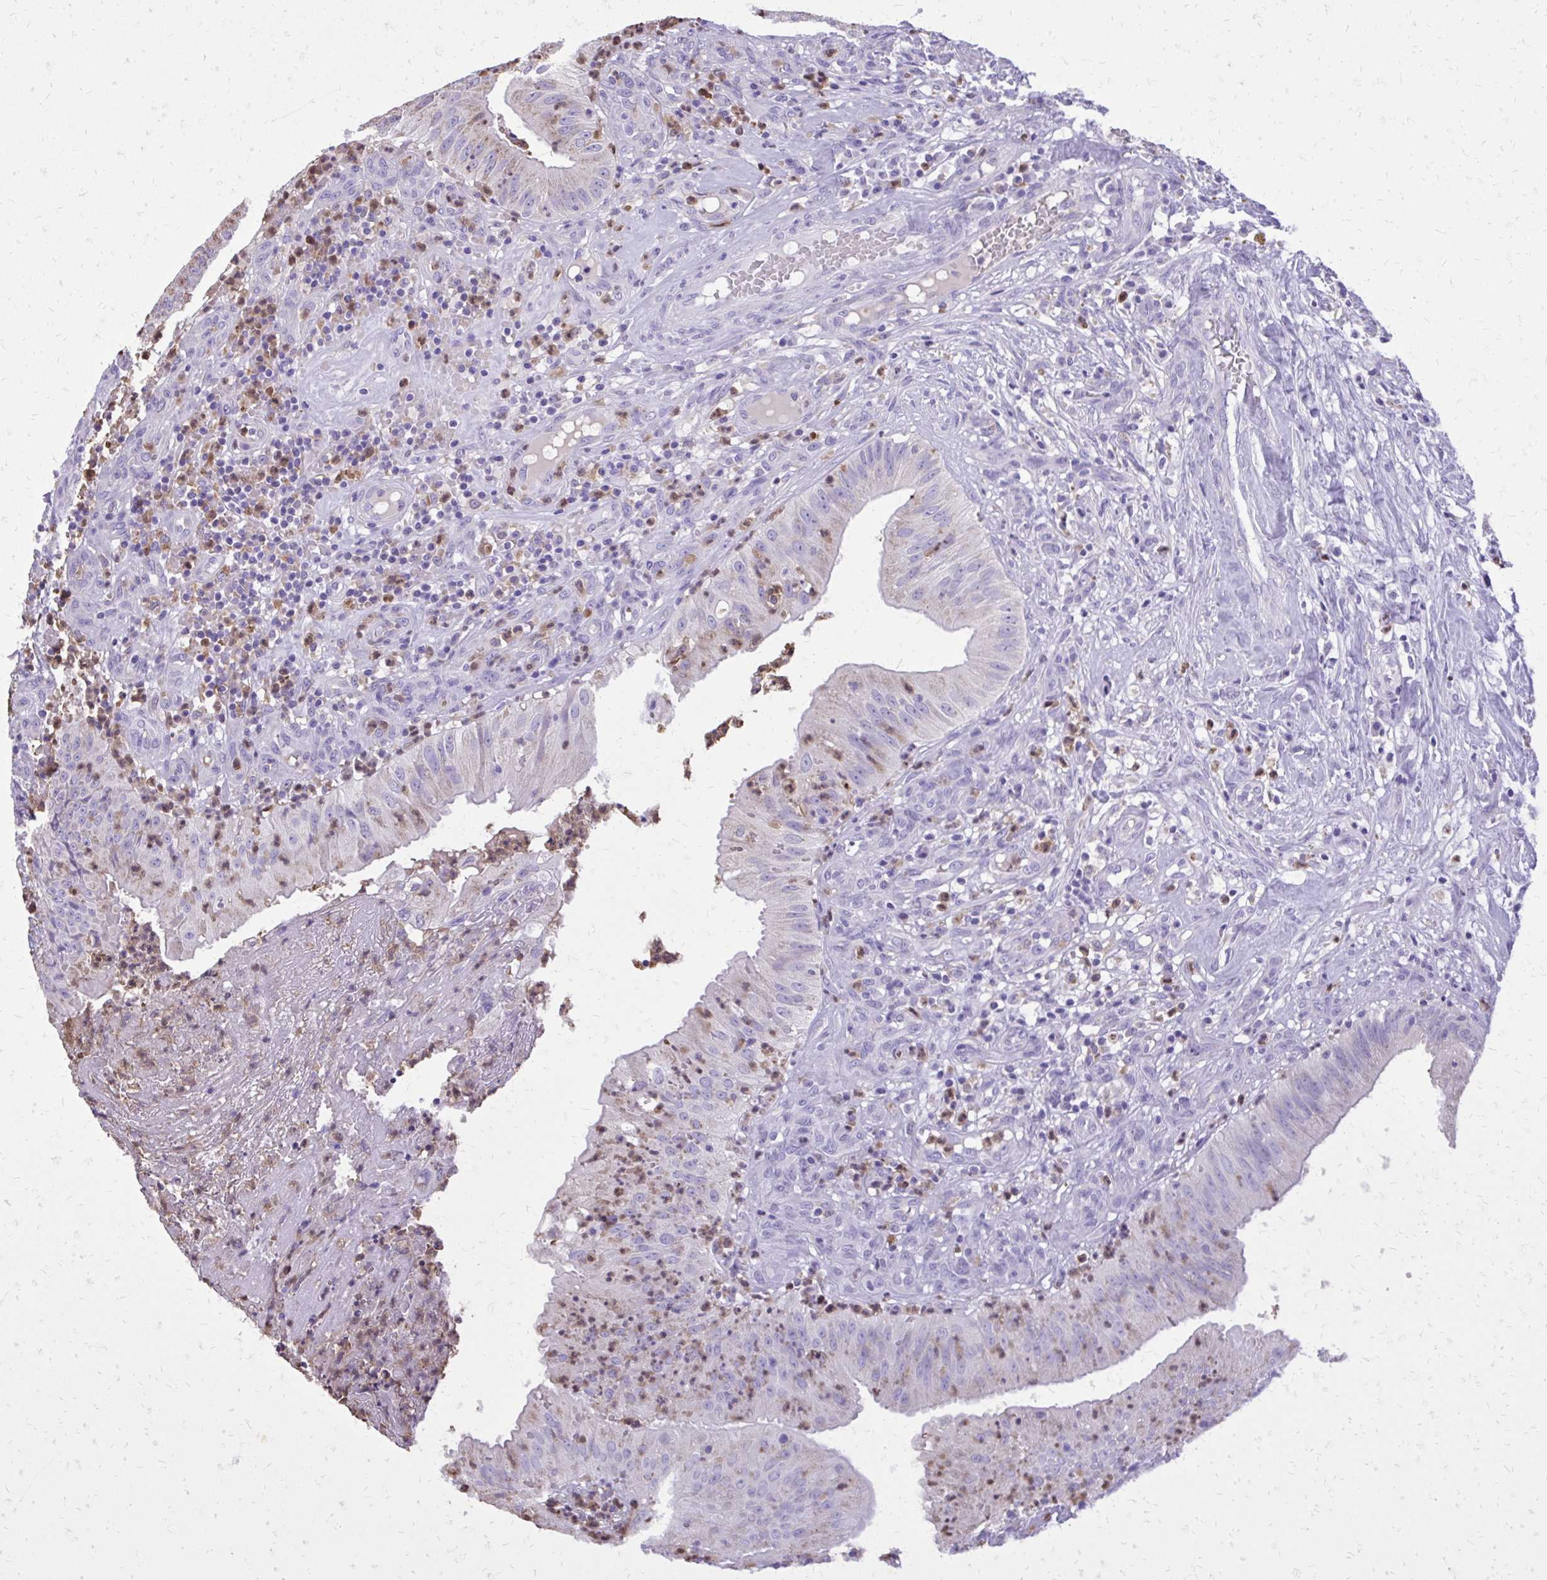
{"staining": {"intensity": "weak", "quantity": "<25%", "location": "cytoplasmic/membranous"}, "tissue": "head and neck cancer", "cell_type": "Tumor cells", "image_type": "cancer", "snomed": [{"axis": "morphology", "description": "Adenocarcinoma, NOS"}, {"axis": "topography", "description": "Head-Neck"}], "caption": "High power microscopy histopathology image of an immunohistochemistry photomicrograph of adenocarcinoma (head and neck), revealing no significant expression in tumor cells.", "gene": "CAT", "patient": {"sex": "male", "age": 44}}